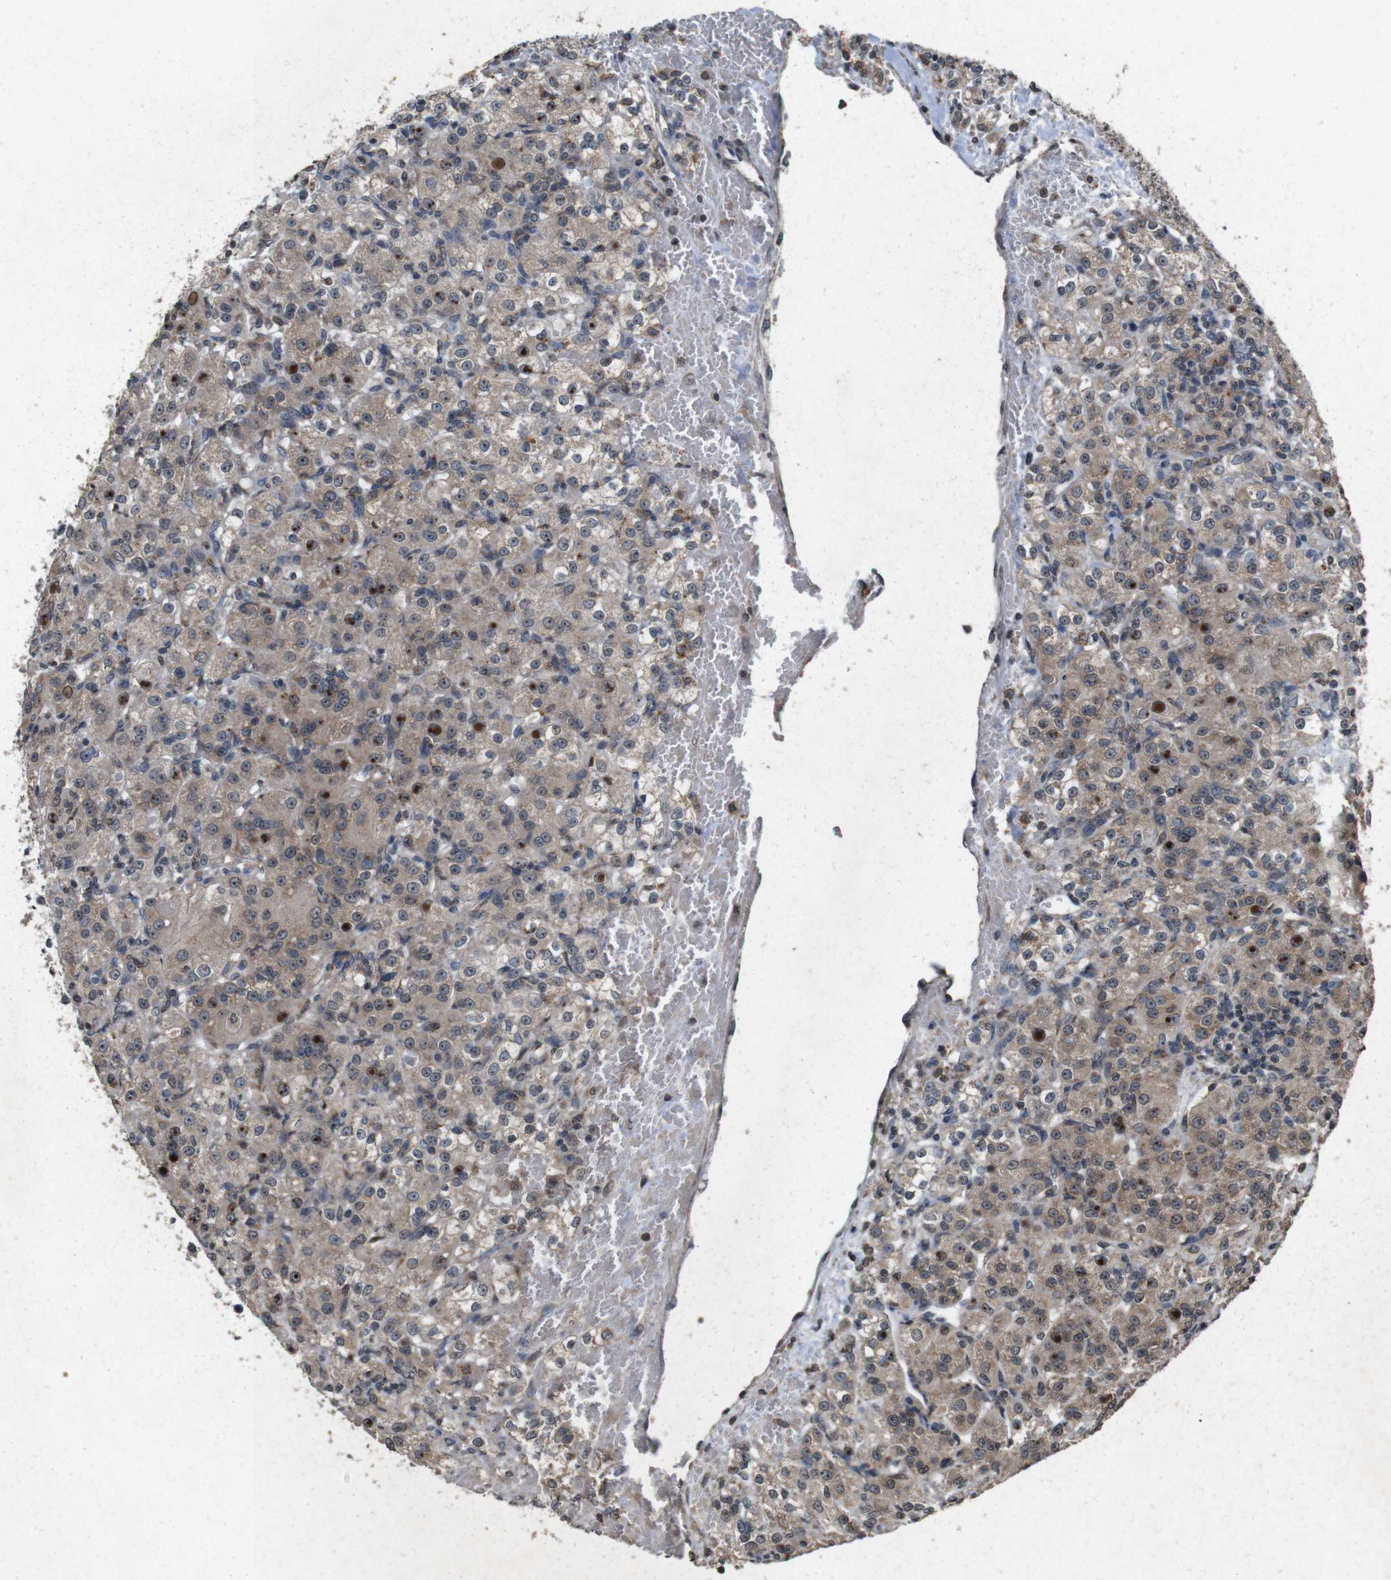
{"staining": {"intensity": "strong", "quantity": "25%-75%", "location": "cytoplasmic/membranous,nuclear"}, "tissue": "renal cancer", "cell_type": "Tumor cells", "image_type": "cancer", "snomed": [{"axis": "morphology", "description": "Normal tissue, NOS"}, {"axis": "morphology", "description": "Adenocarcinoma, NOS"}, {"axis": "topography", "description": "Kidney"}], "caption": "Human renal cancer (adenocarcinoma) stained for a protein (brown) exhibits strong cytoplasmic/membranous and nuclear positive positivity in about 25%-75% of tumor cells.", "gene": "SORL1", "patient": {"sex": "male", "age": 61}}